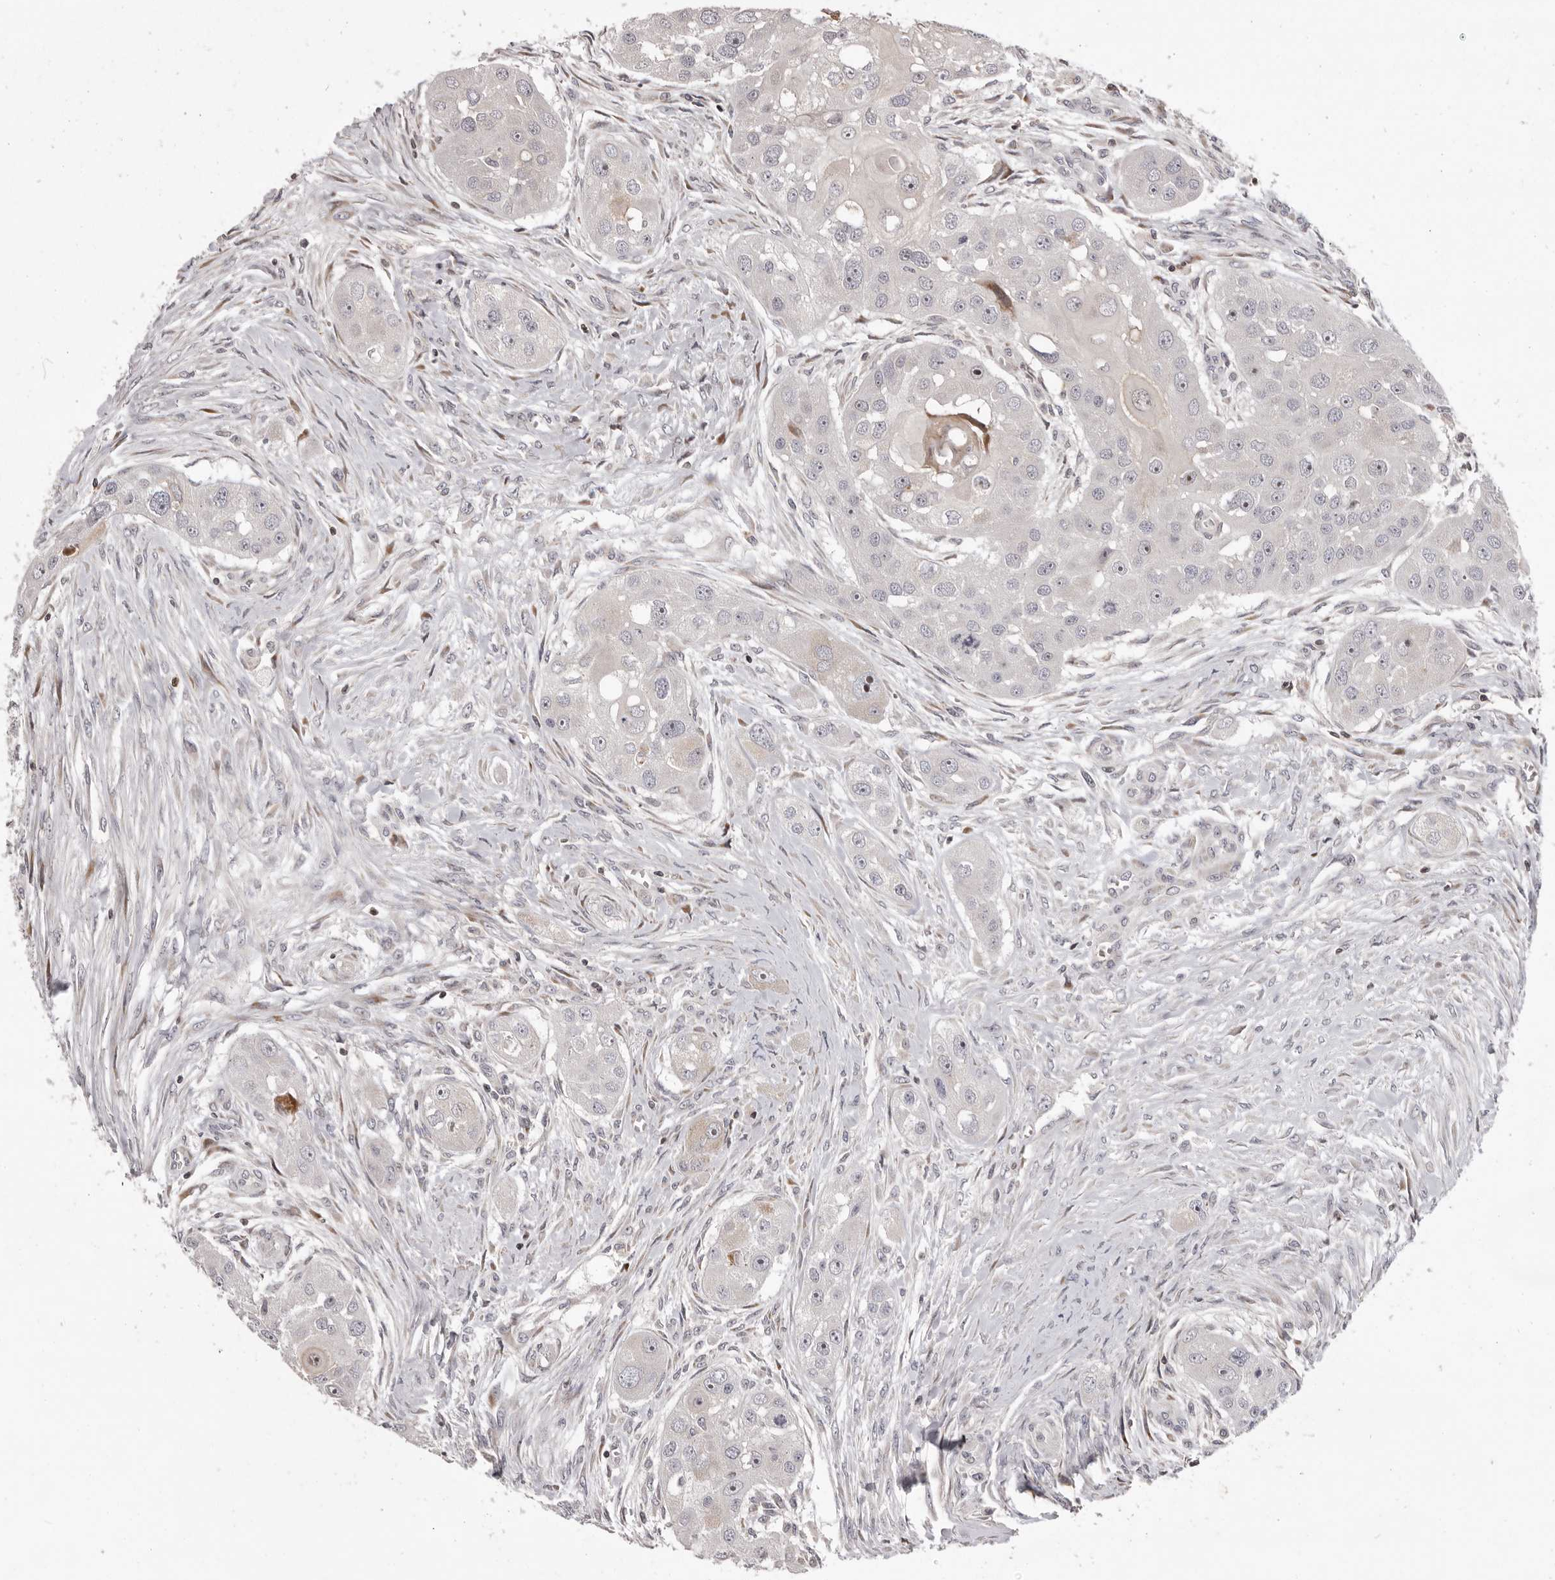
{"staining": {"intensity": "moderate", "quantity": "<25%", "location": "nuclear"}, "tissue": "head and neck cancer", "cell_type": "Tumor cells", "image_type": "cancer", "snomed": [{"axis": "morphology", "description": "Normal tissue, NOS"}, {"axis": "morphology", "description": "Squamous cell carcinoma, NOS"}, {"axis": "topography", "description": "Skeletal muscle"}, {"axis": "topography", "description": "Head-Neck"}], "caption": "The micrograph demonstrates immunohistochemical staining of head and neck cancer. There is moderate nuclear expression is identified in about <25% of tumor cells.", "gene": "AZIN1", "patient": {"sex": "male", "age": 51}}